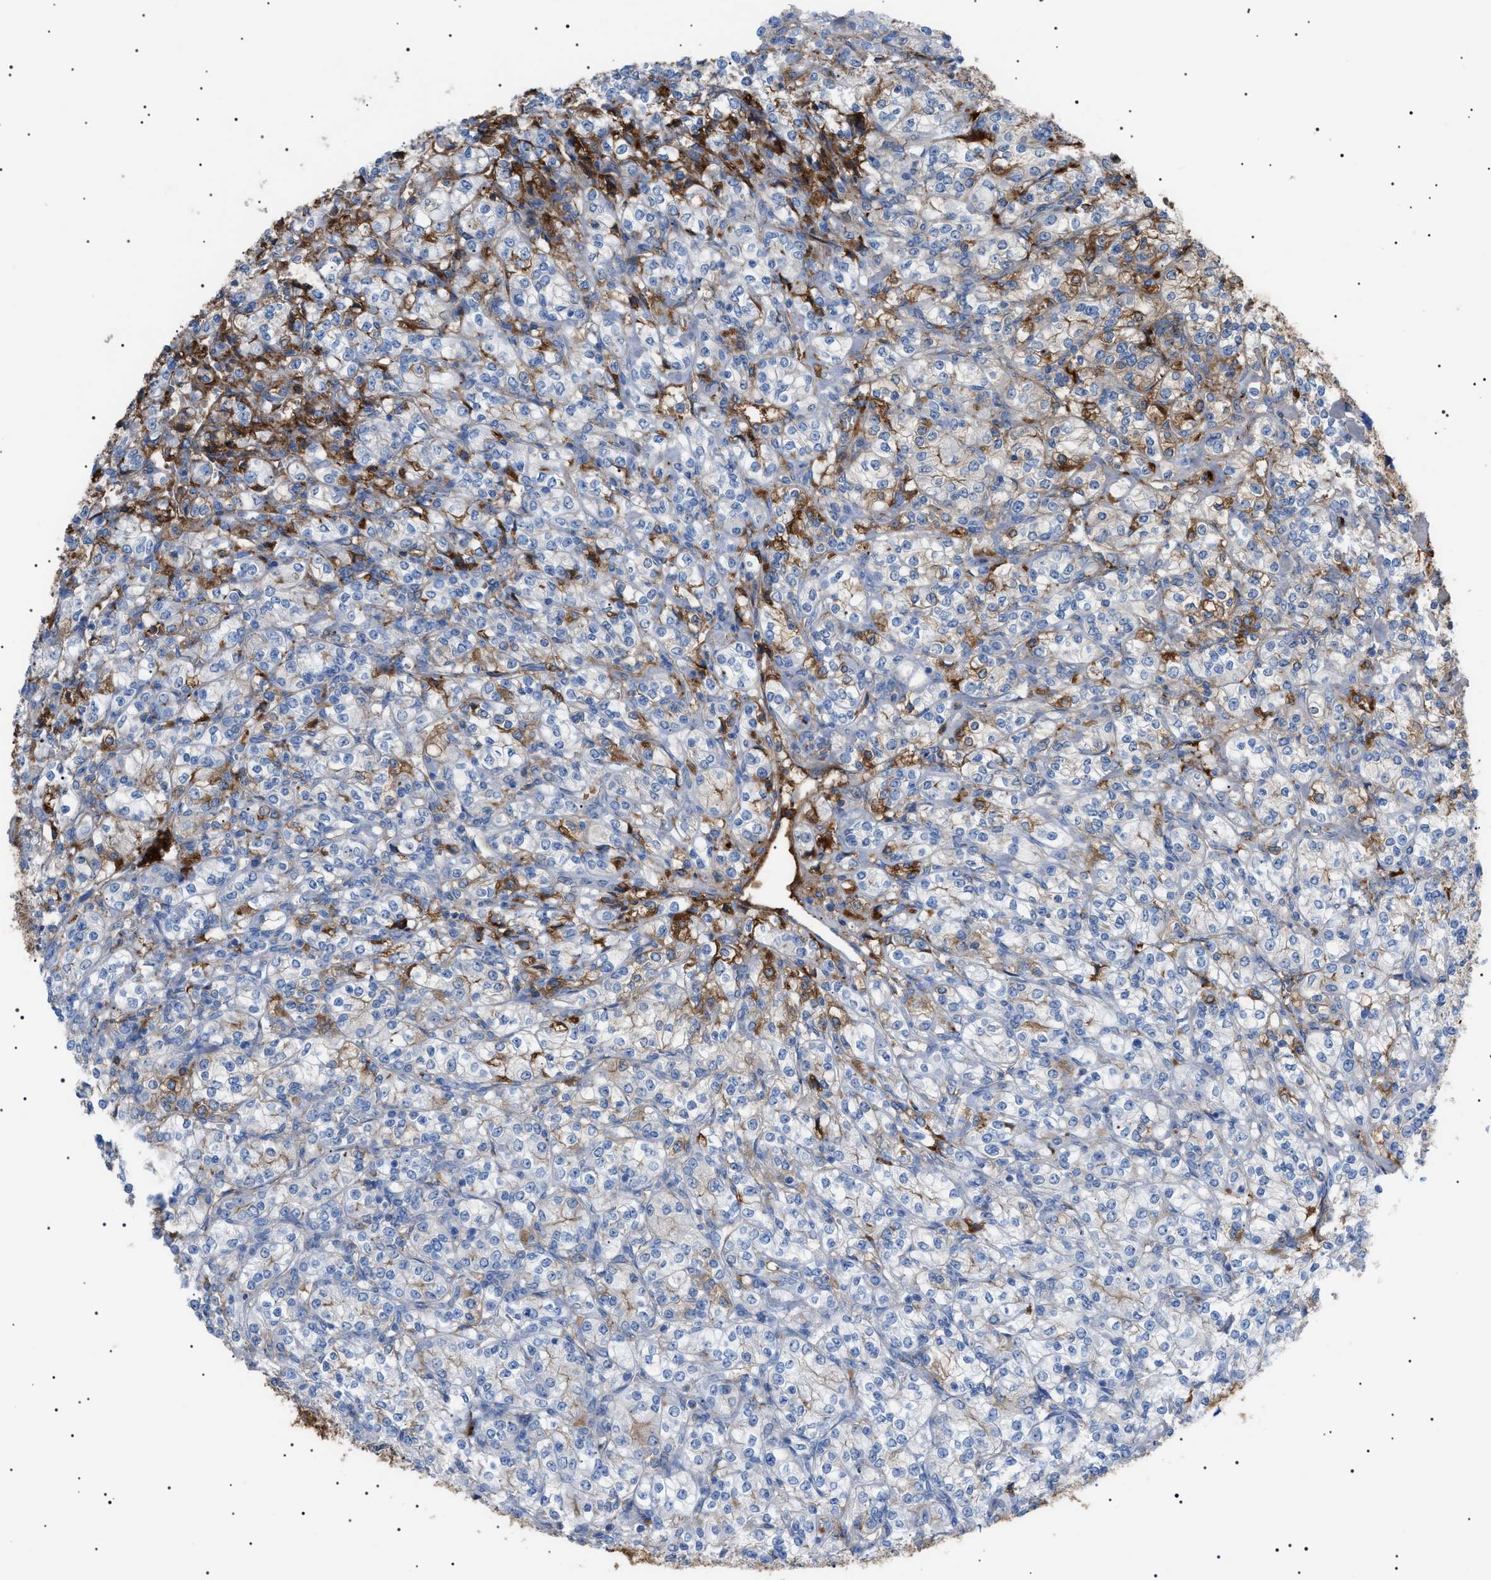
{"staining": {"intensity": "moderate", "quantity": "<25%", "location": "cytoplasmic/membranous"}, "tissue": "renal cancer", "cell_type": "Tumor cells", "image_type": "cancer", "snomed": [{"axis": "morphology", "description": "Adenocarcinoma, NOS"}, {"axis": "topography", "description": "Kidney"}], "caption": "Moderate cytoplasmic/membranous protein staining is present in approximately <25% of tumor cells in renal cancer. (IHC, brightfield microscopy, high magnification).", "gene": "LPA", "patient": {"sex": "male", "age": 77}}